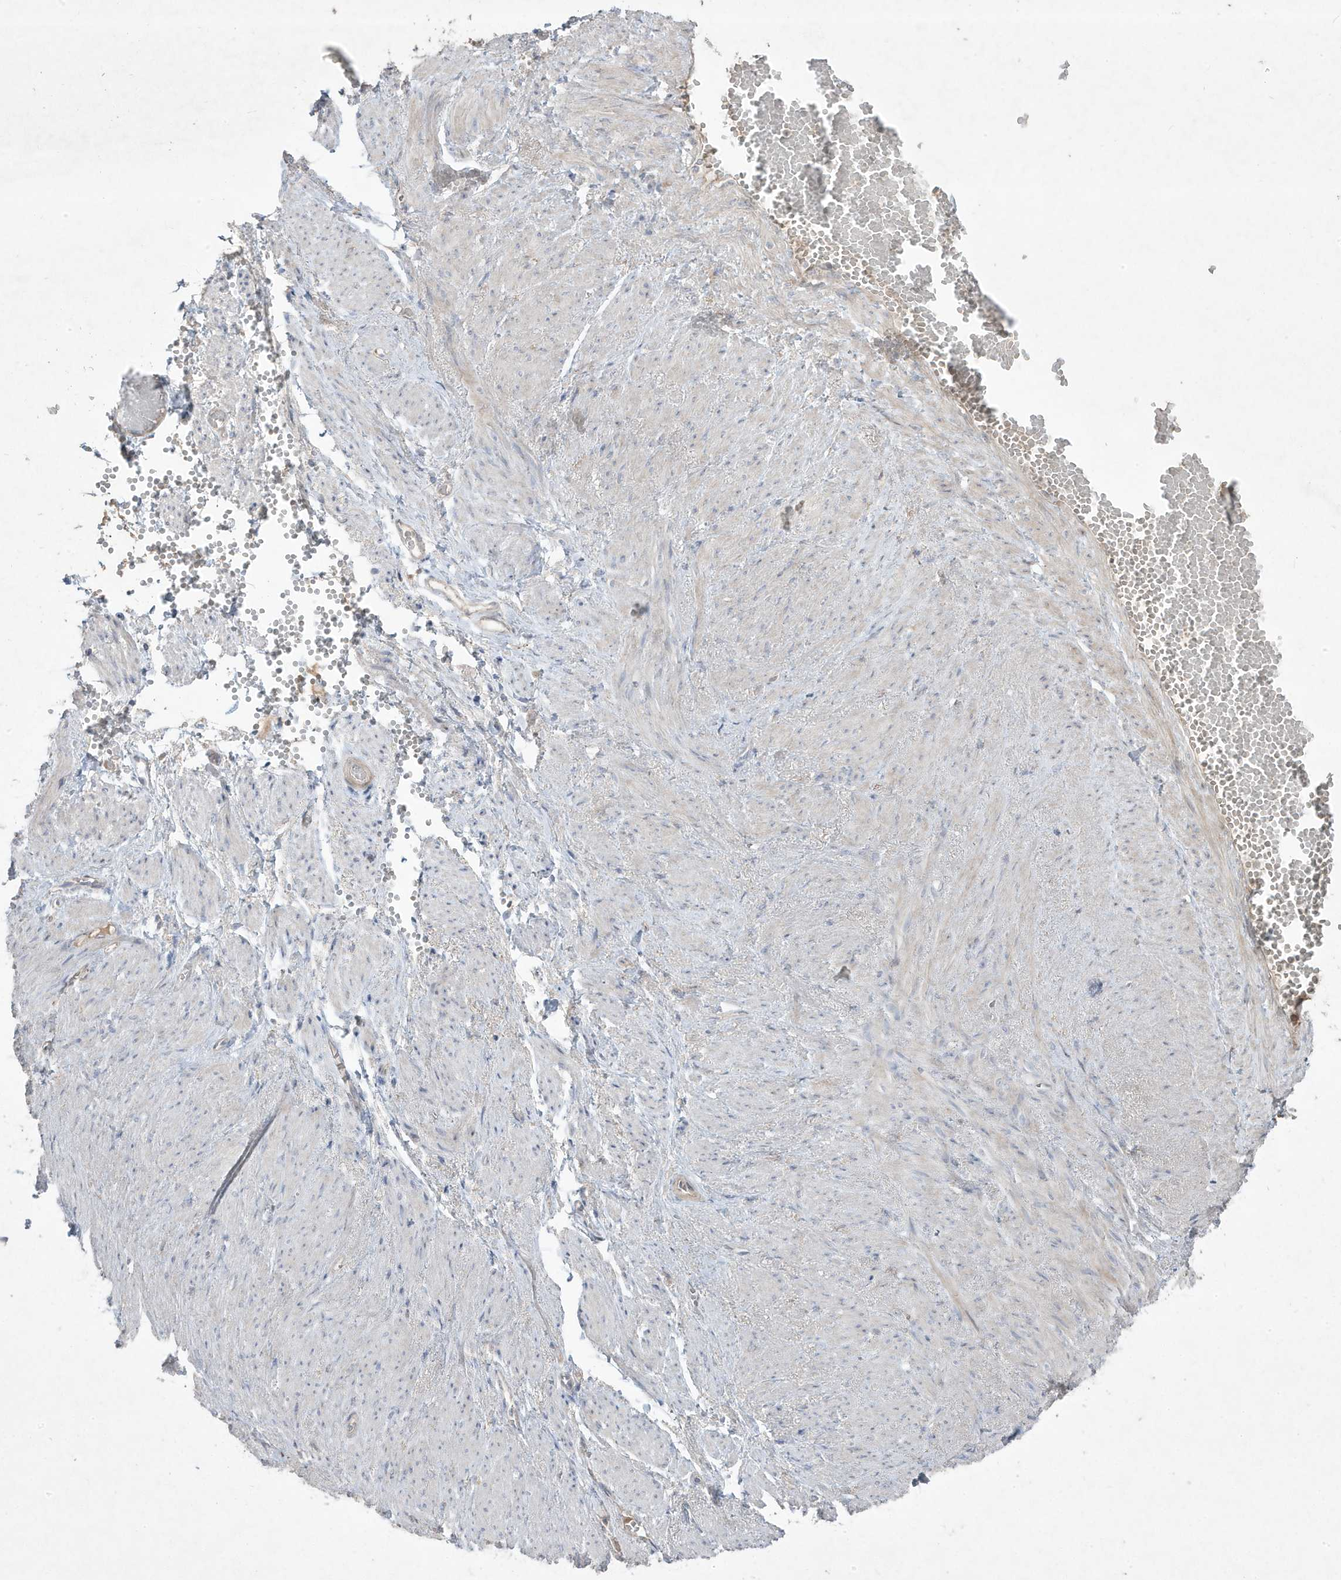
{"staining": {"intensity": "negative", "quantity": "none", "location": "none"}, "tissue": "adipose tissue", "cell_type": "Adipocytes", "image_type": "normal", "snomed": [{"axis": "morphology", "description": "Normal tissue, NOS"}, {"axis": "topography", "description": "Smooth muscle"}, {"axis": "topography", "description": "Peripheral nerve tissue"}], "caption": "An IHC micrograph of unremarkable adipose tissue is shown. There is no staining in adipocytes of adipose tissue. (DAB (3,3'-diaminobenzidine) immunohistochemistry (IHC) with hematoxylin counter stain).", "gene": "RGL4", "patient": {"sex": "female", "age": 39}}